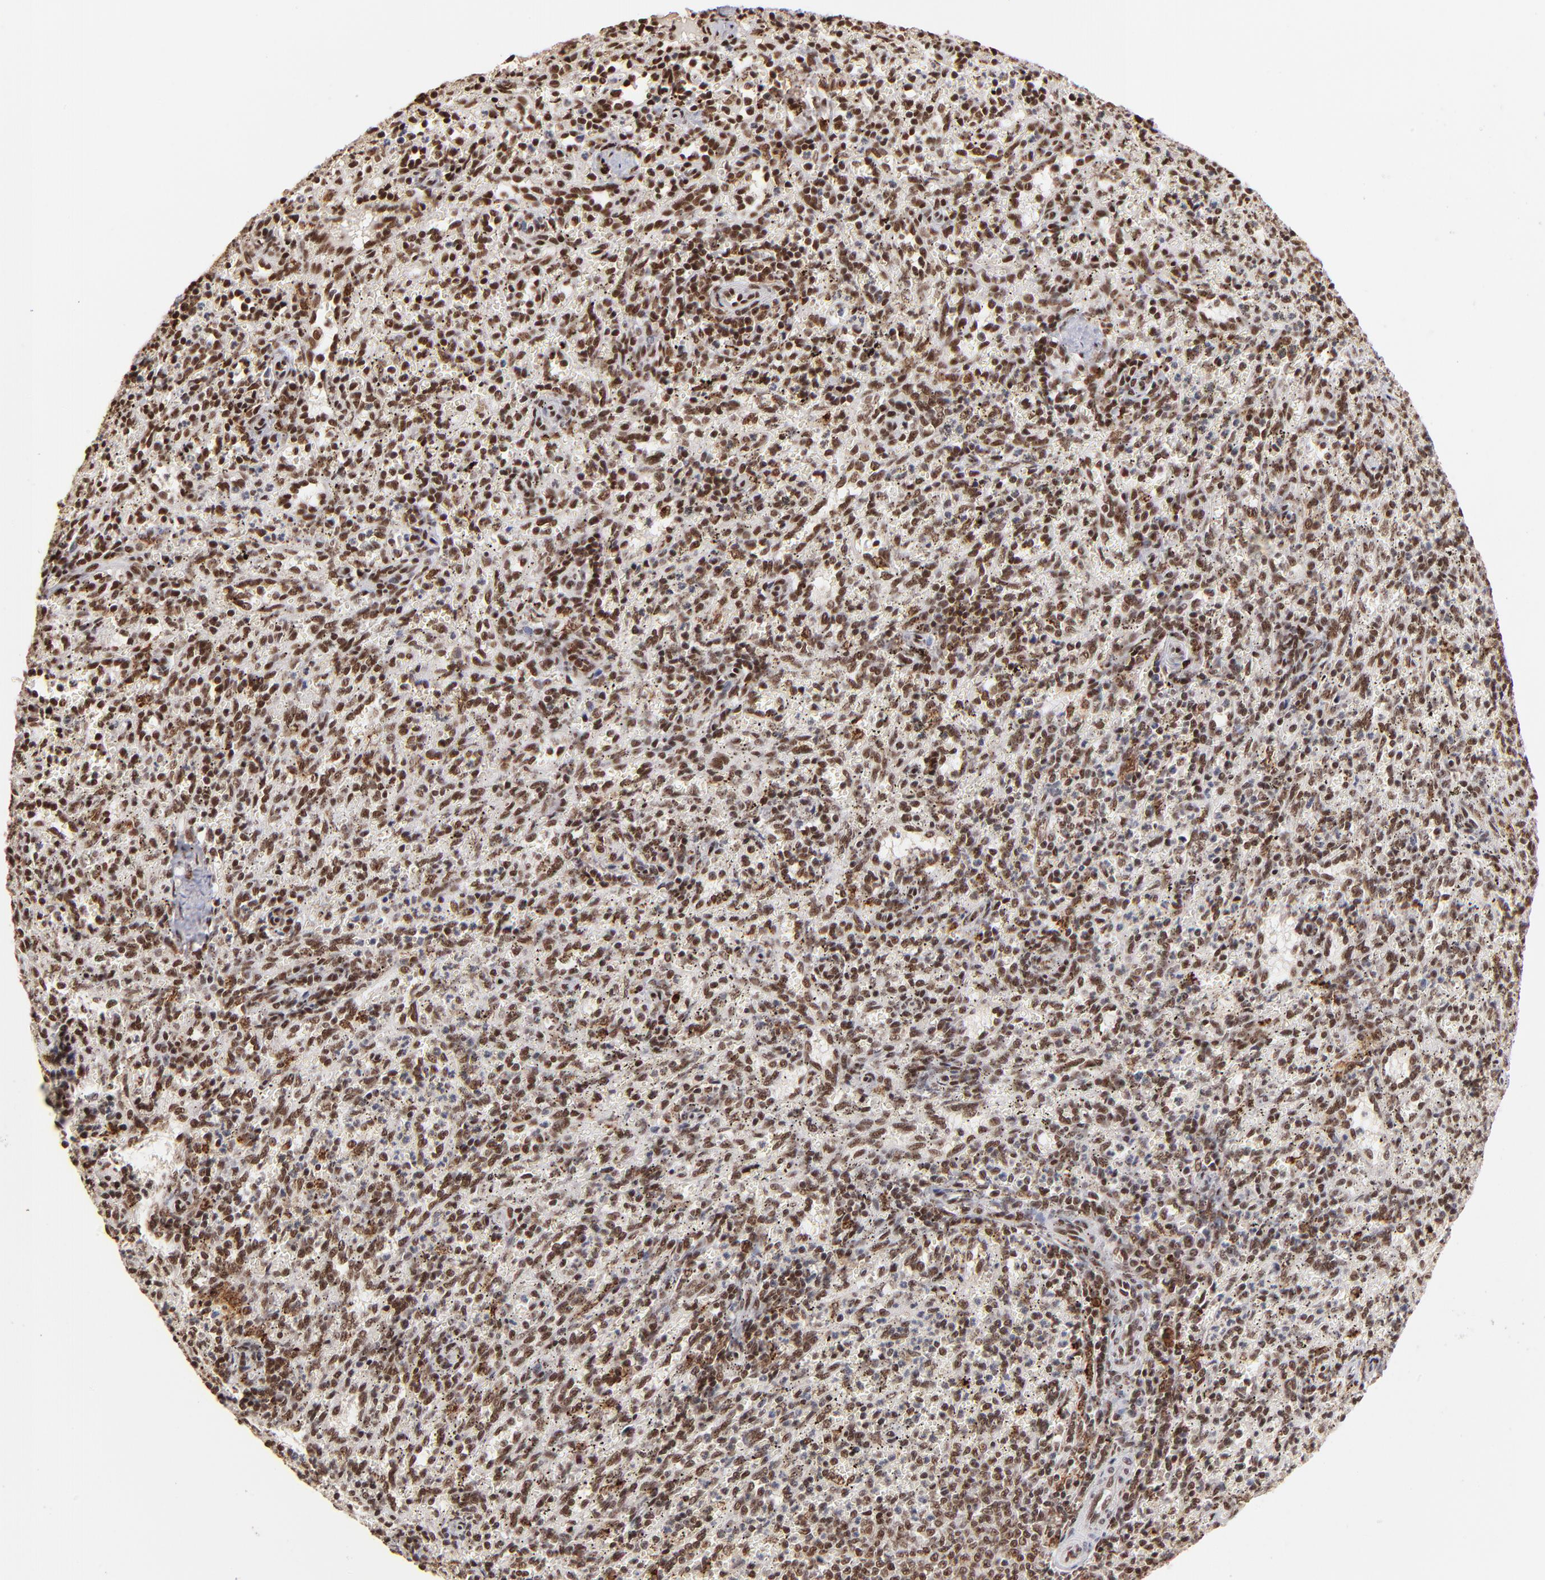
{"staining": {"intensity": "moderate", "quantity": ">75%", "location": "nuclear"}, "tissue": "spleen", "cell_type": "Cells in red pulp", "image_type": "normal", "snomed": [{"axis": "morphology", "description": "Normal tissue, NOS"}, {"axis": "topography", "description": "Spleen"}], "caption": "Immunohistochemistry image of unremarkable spleen stained for a protein (brown), which displays medium levels of moderate nuclear staining in about >75% of cells in red pulp.", "gene": "ZNF146", "patient": {"sex": "female", "age": 10}}